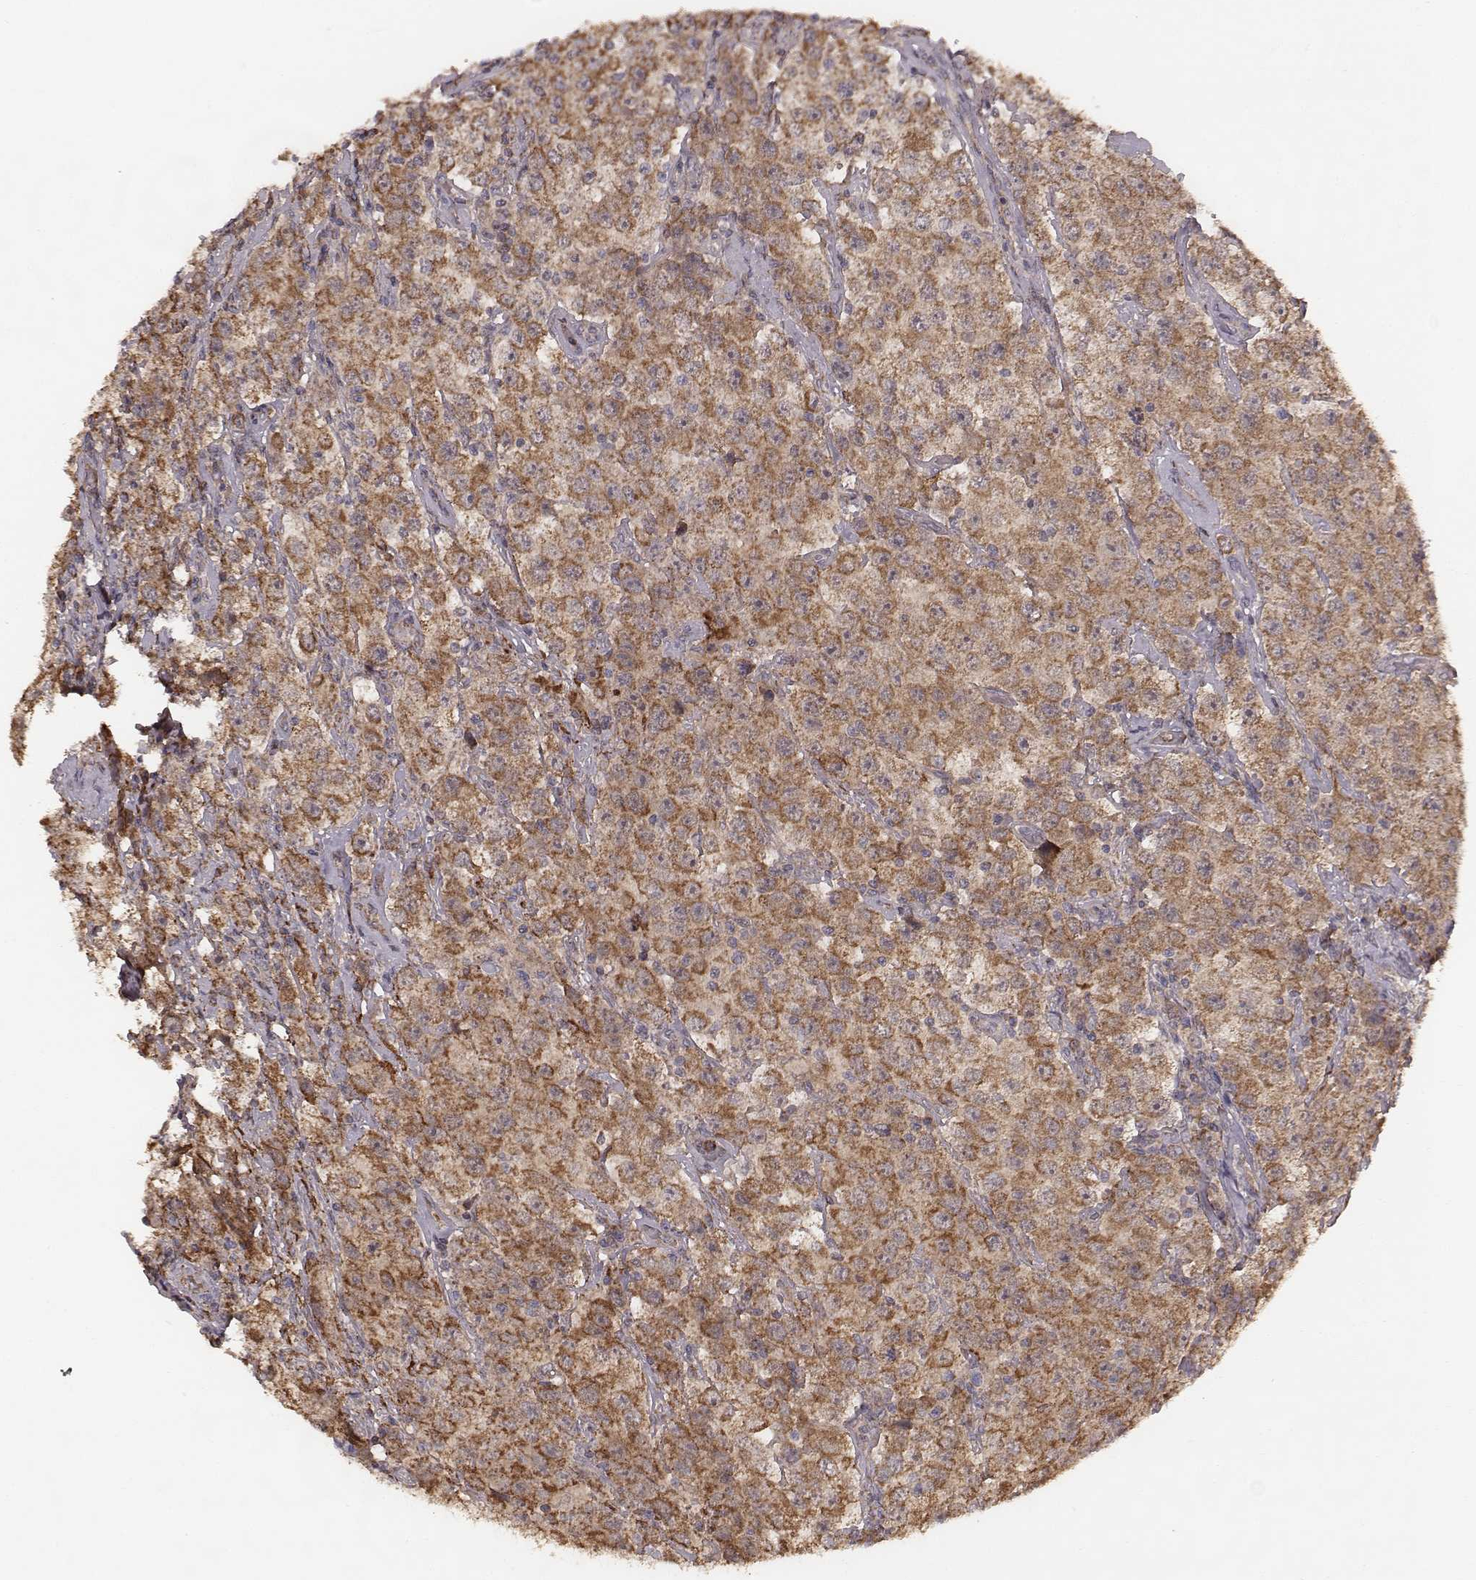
{"staining": {"intensity": "strong", "quantity": ">75%", "location": "cytoplasmic/membranous"}, "tissue": "testis cancer", "cell_type": "Tumor cells", "image_type": "cancer", "snomed": [{"axis": "morphology", "description": "Seminoma, NOS"}, {"axis": "topography", "description": "Testis"}], "caption": "Immunohistochemical staining of human testis cancer (seminoma) reveals high levels of strong cytoplasmic/membranous protein expression in approximately >75% of tumor cells.", "gene": "PDCD2L", "patient": {"sex": "male", "age": 52}}